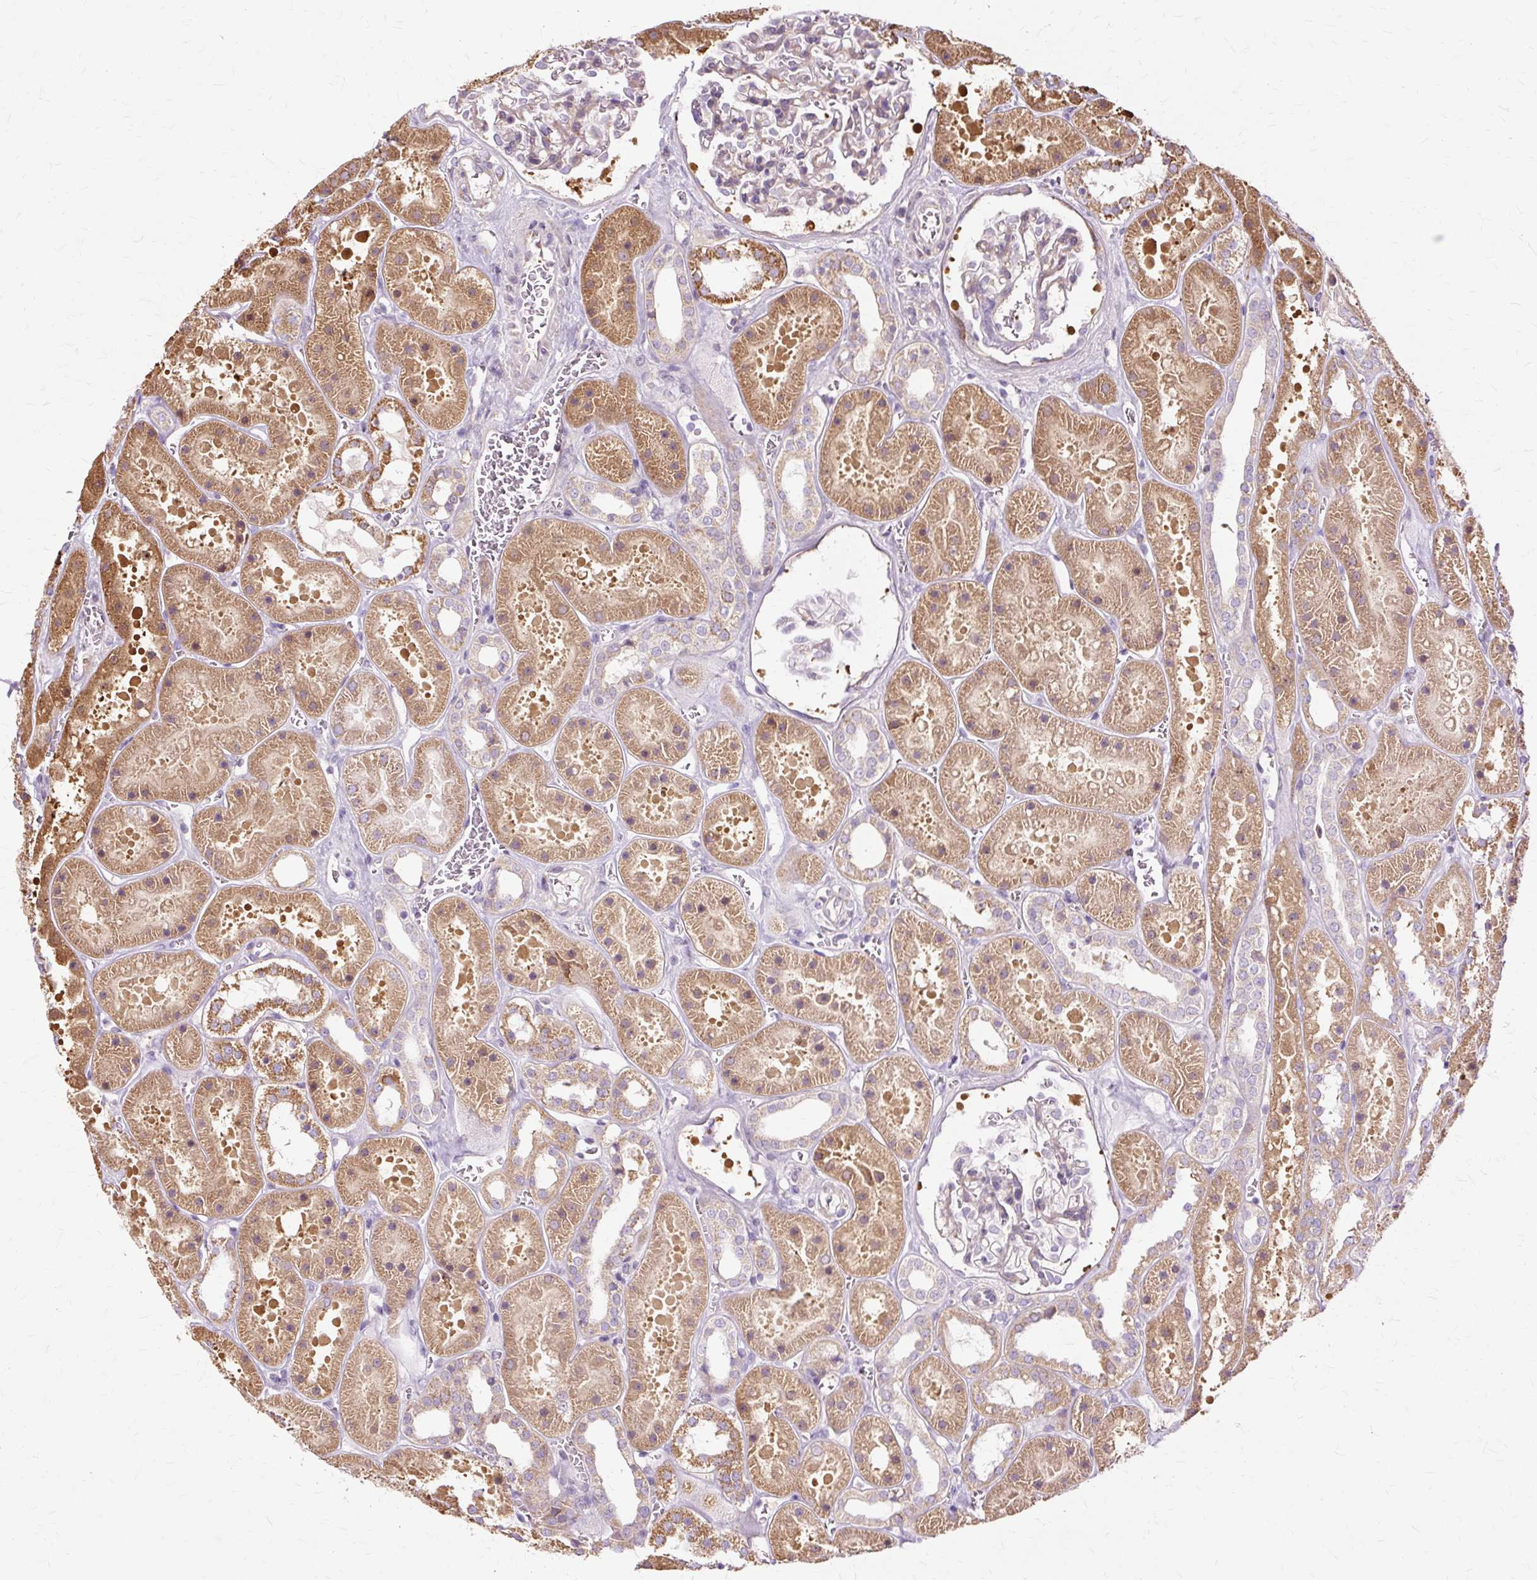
{"staining": {"intensity": "negative", "quantity": "none", "location": "none"}, "tissue": "kidney", "cell_type": "Cells in glomeruli", "image_type": "normal", "snomed": [{"axis": "morphology", "description": "Normal tissue, NOS"}, {"axis": "topography", "description": "Kidney"}], "caption": "A high-resolution photomicrograph shows immunohistochemistry staining of benign kidney, which shows no significant staining in cells in glomeruli.", "gene": "PDZD2", "patient": {"sex": "female", "age": 41}}